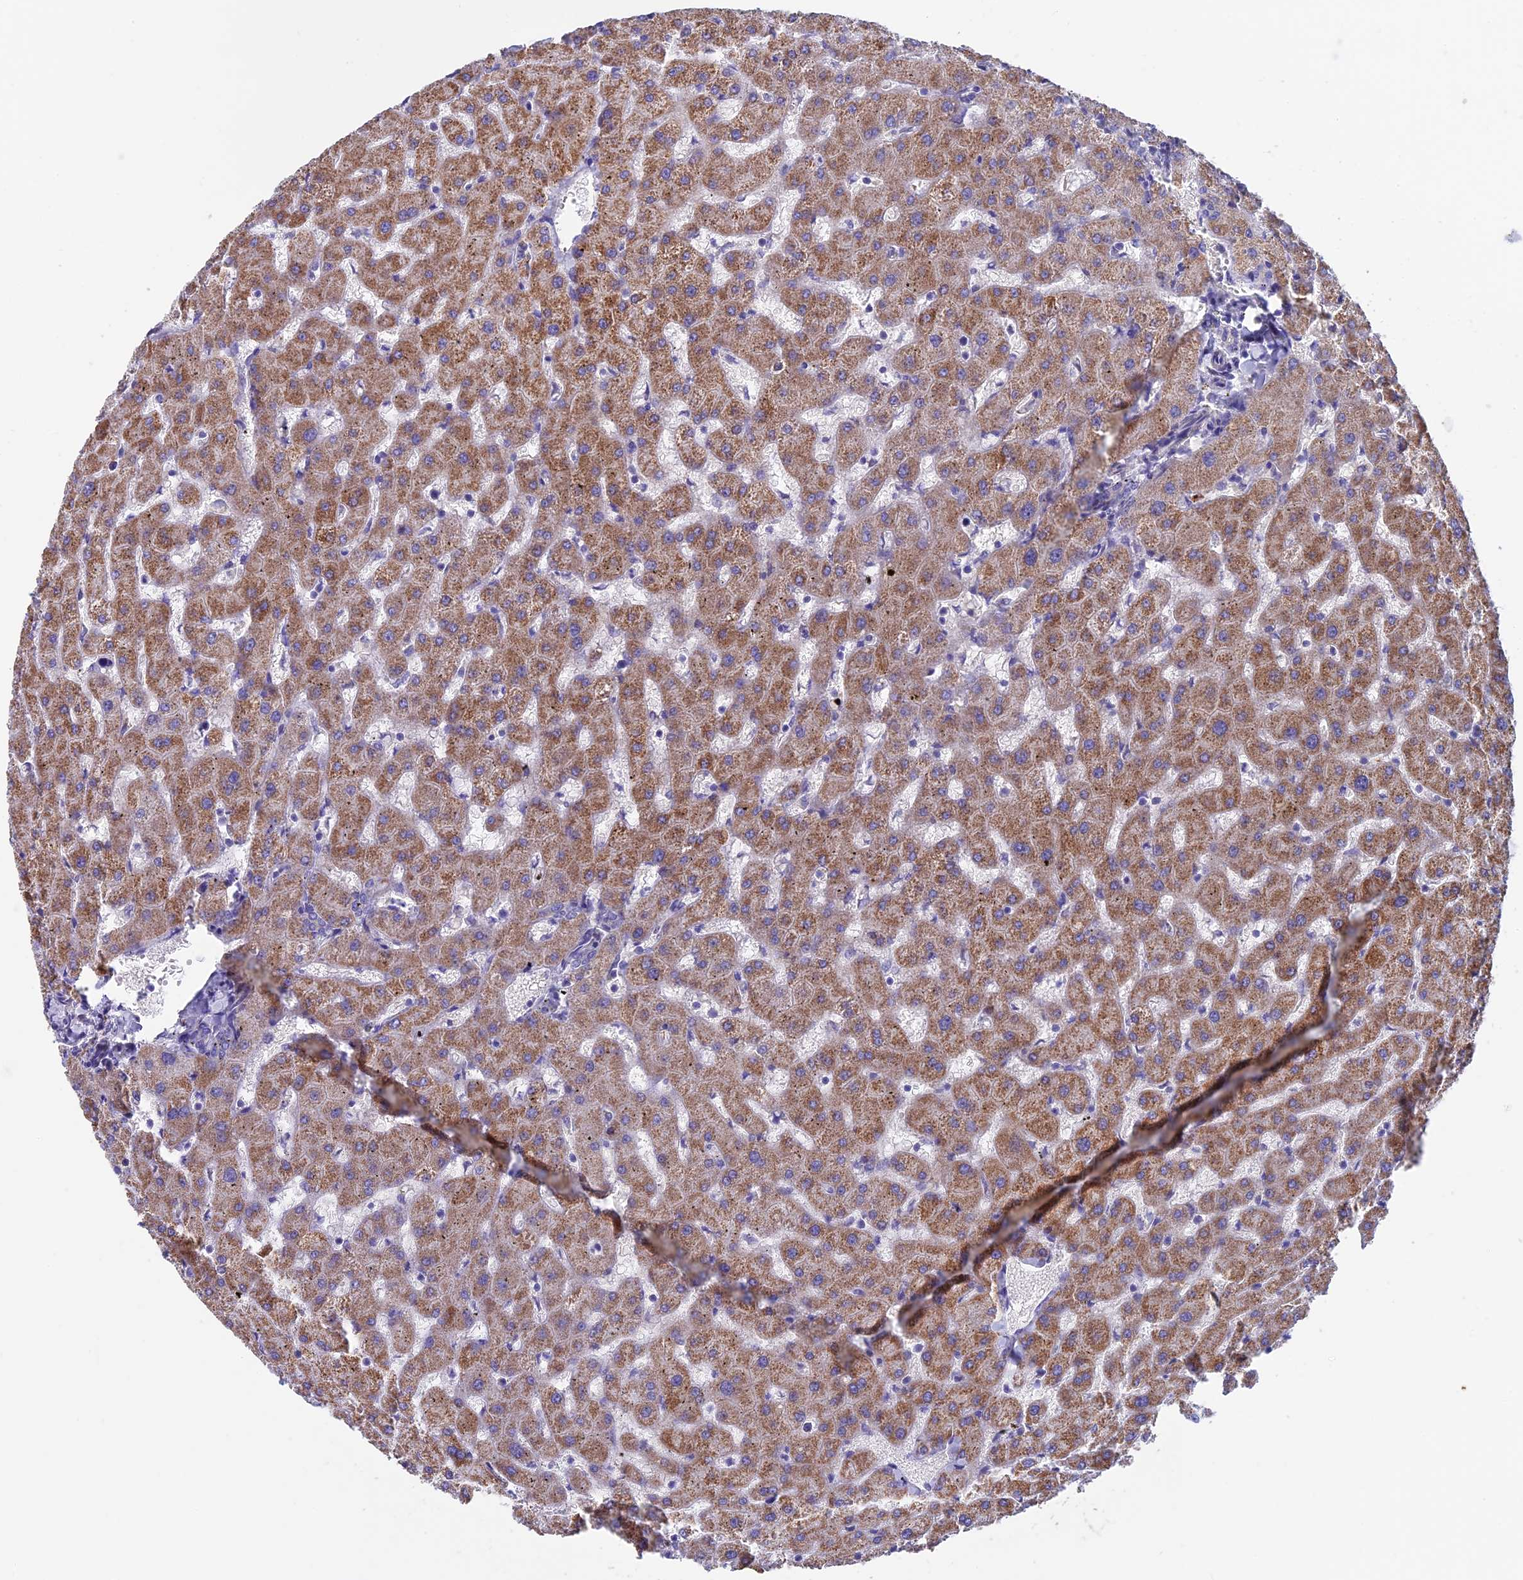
{"staining": {"intensity": "negative", "quantity": "none", "location": "none"}, "tissue": "liver", "cell_type": "Cholangiocytes", "image_type": "normal", "snomed": [{"axis": "morphology", "description": "Normal tissue, NOS"}, {"axis": "topography", "description": "Liver"}], "caption": "High magnification brightfield microscopy of normal liver stained with DAB (3,3'-diaminobenzidine) (brown) and counterstained with hematoxylin (blue): cholangiocytes show no significant positivity. (DAB (3,3'-diaminobenzidine) IHC, high magnification).", "gene": "ETFDH", "patient": {"sex": "female", "age": 63}}